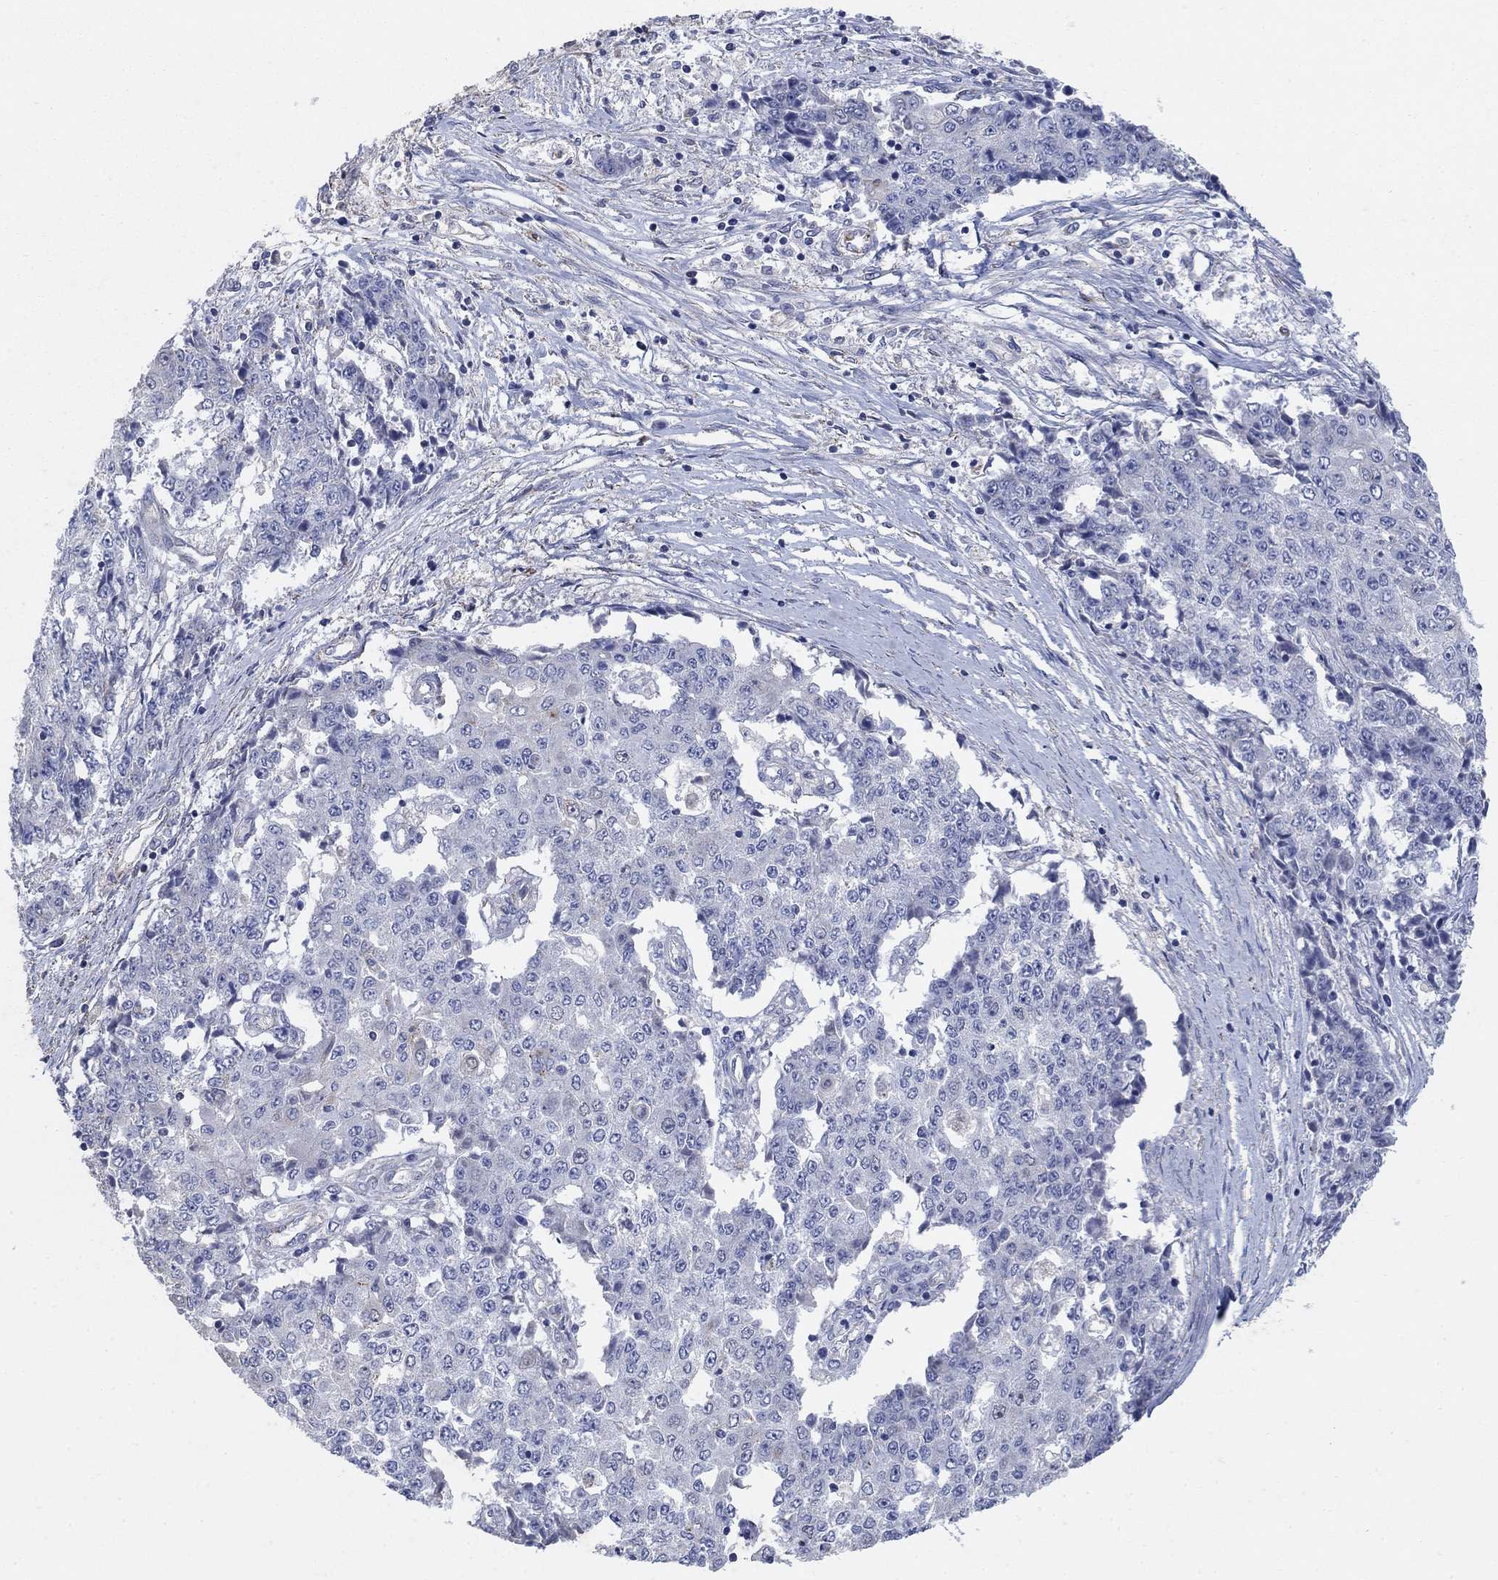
{"staining": {"intensity": "negative", "quantity": "none", "location": "none"}, "tissue": "ovarian cancer", "cell_type": "Tumor cells", "image_type": "cancer", "snomed": [{"axis": "morphology", "description": "Carcinoma, endometroid"}, {"axis": "topography", "description": "Ovary"}], "caption": "The immunohistochemistry micrograph has no significant staining in tumor cells of ovarian endometroid carcinoma tissue.", "gene": "PNPLA2", "patient": {"sex": "female", "age": 42}}